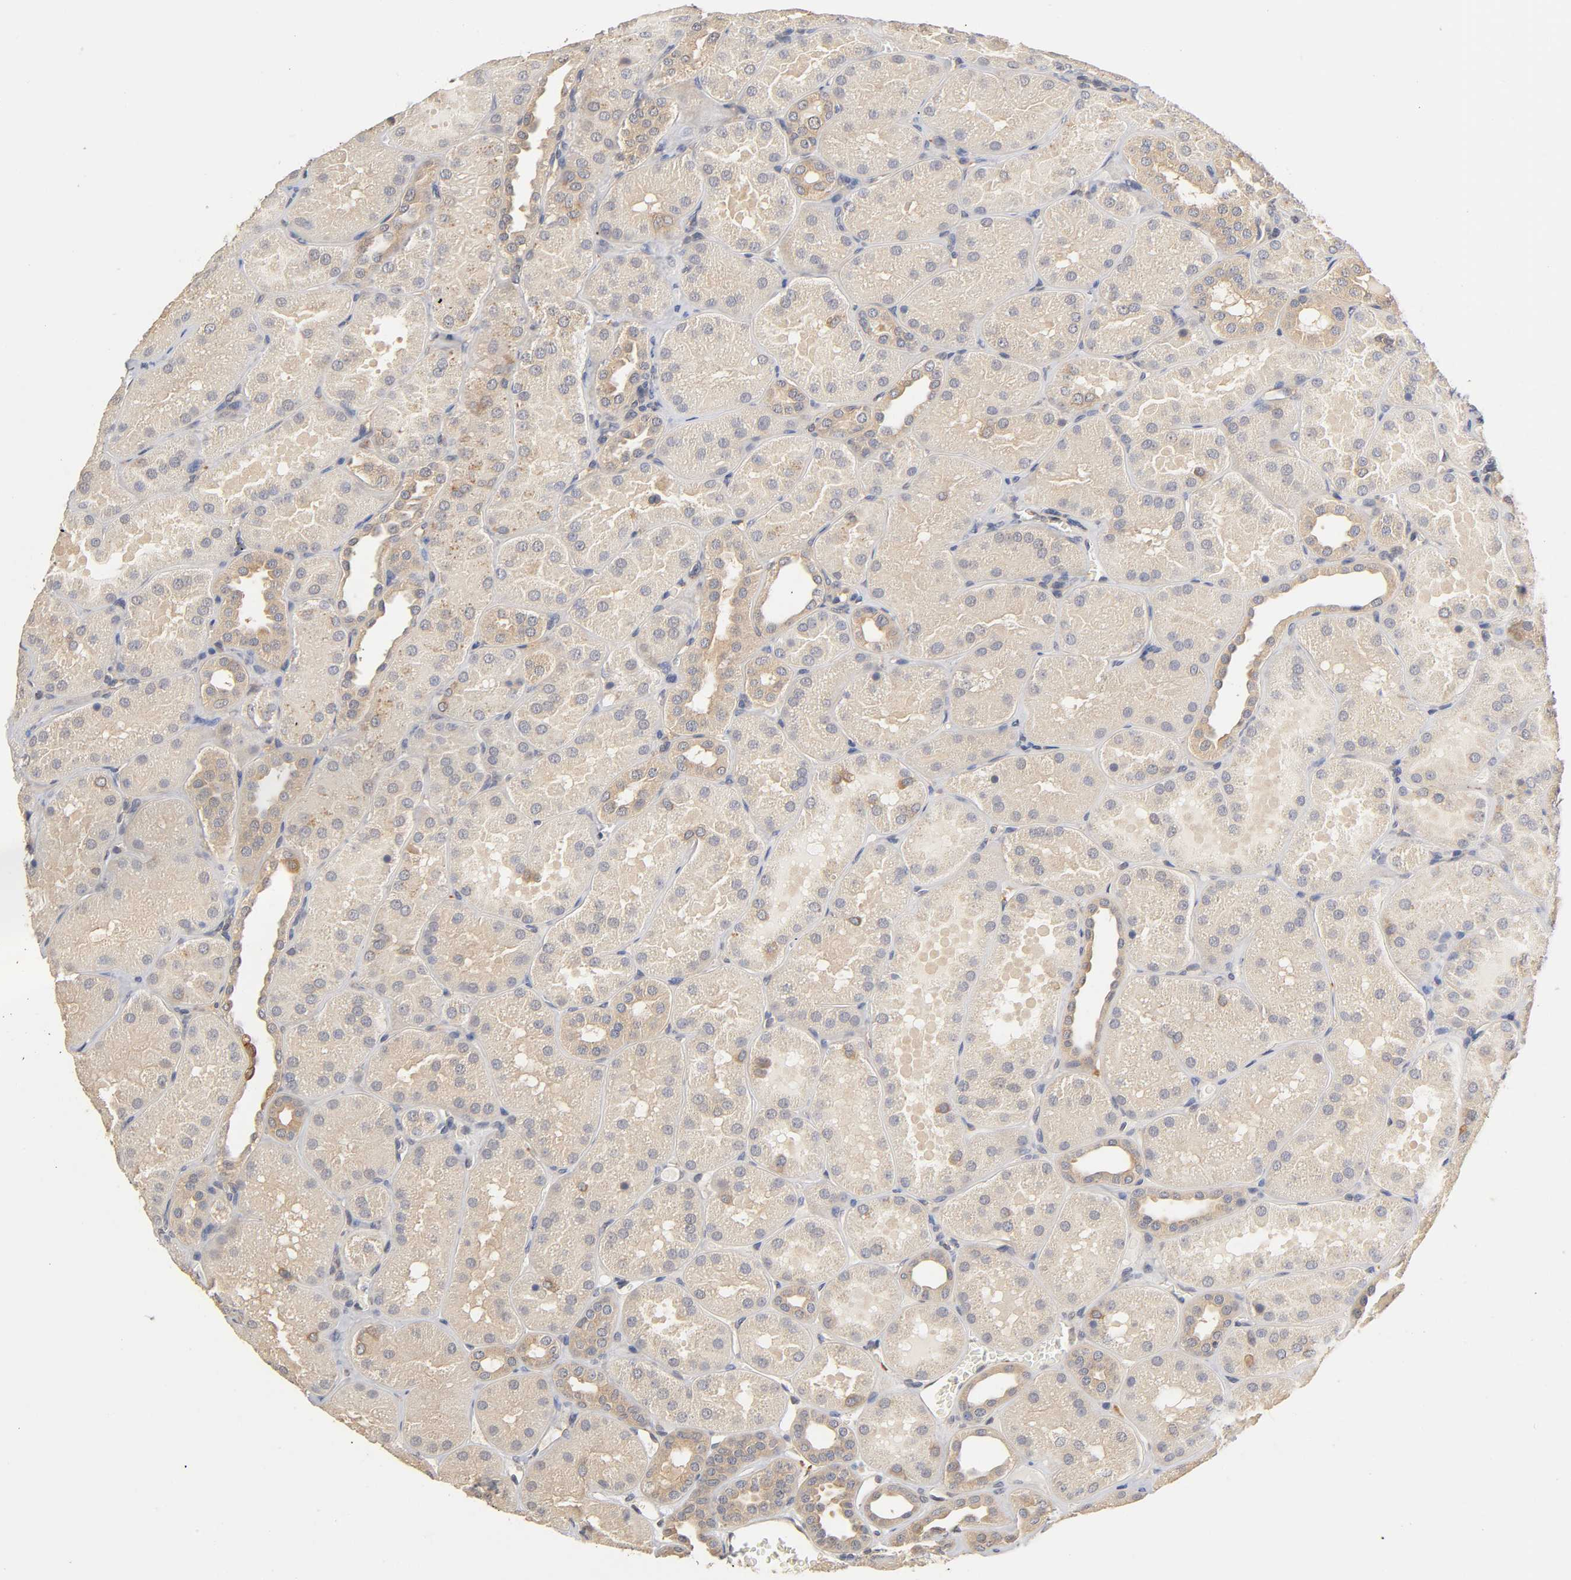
{"staining": {"intensity": "negative", "quantity": "none", "location": "none"}, "tissue": "kidney", "cell_type": "Cells in glomeruli", "image_type": "normal", "snomed": [{"axis": "morphology", "description": "Normal tissue, NOS"}, {"axis": "topography", "description": "Kidney"}], "caption": "A histopathology image of human kidney is negative for staining in cells in glomeruli. (DAB (3,3'-diaminobenzidine) IHC, high magnification).", "gene": "PDE5A", "patient": {"sex": "male", "age": 28}}